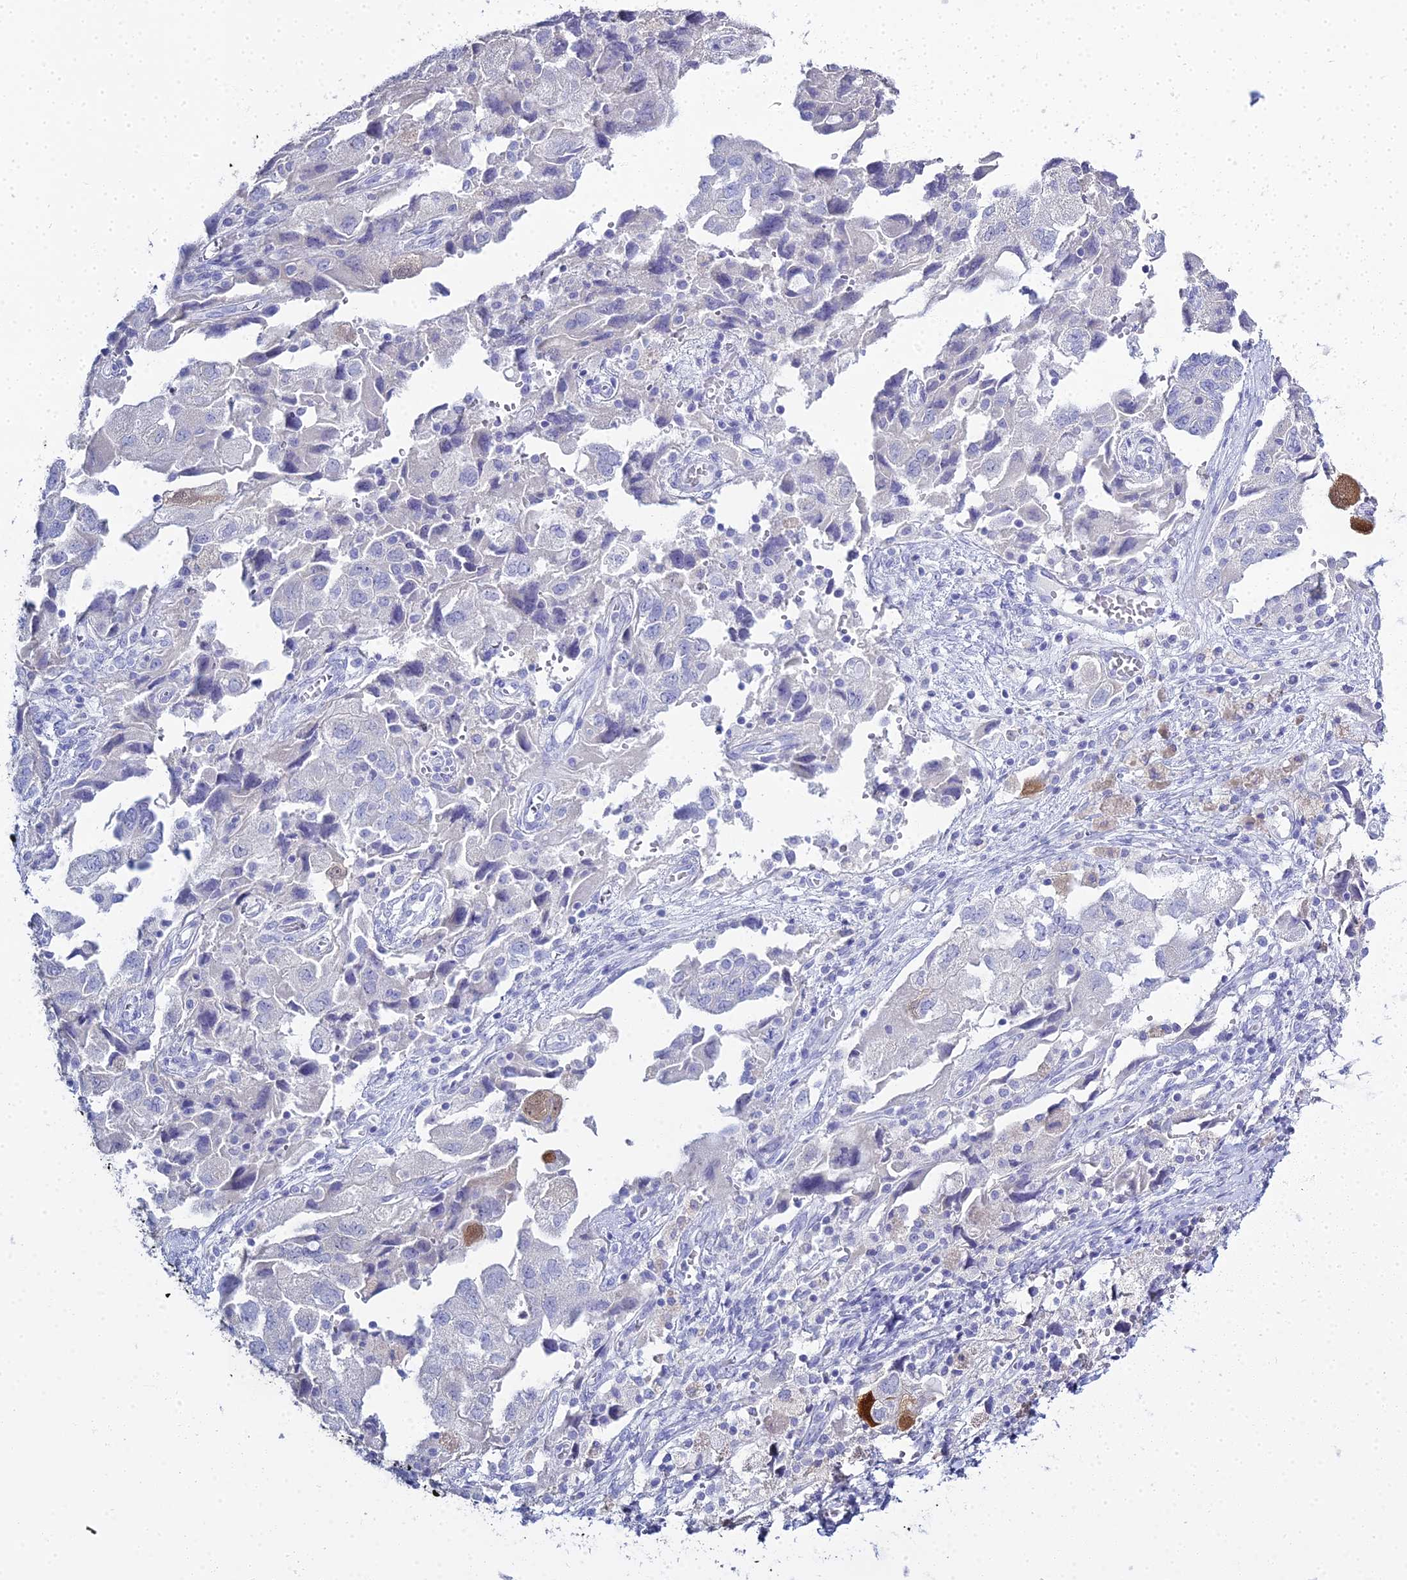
{"staining": {"intensity": "weak", "quantity": "<25%", "location": "cytoplasmic/membranous"}, "tissue": "ovarian cancer", "cell_type": "Tumor cells", "image_type": "cancer", "snomed": [{"axis": "morphology", "description": "Carcinoma, NOS"}, {"axis": "morphology", "description": "Cystadenocarcinoma, serous, NOS"}, {"axis": "topography", "description": "Ovary"}], "caption": "A high-resolution micrograph shows immunohistochemistry staining of ovarian carcinoma, which shows no significant staining in tumor cells.", "gene": "S100A7", "patient": {"sex": "female", "age": 69}}